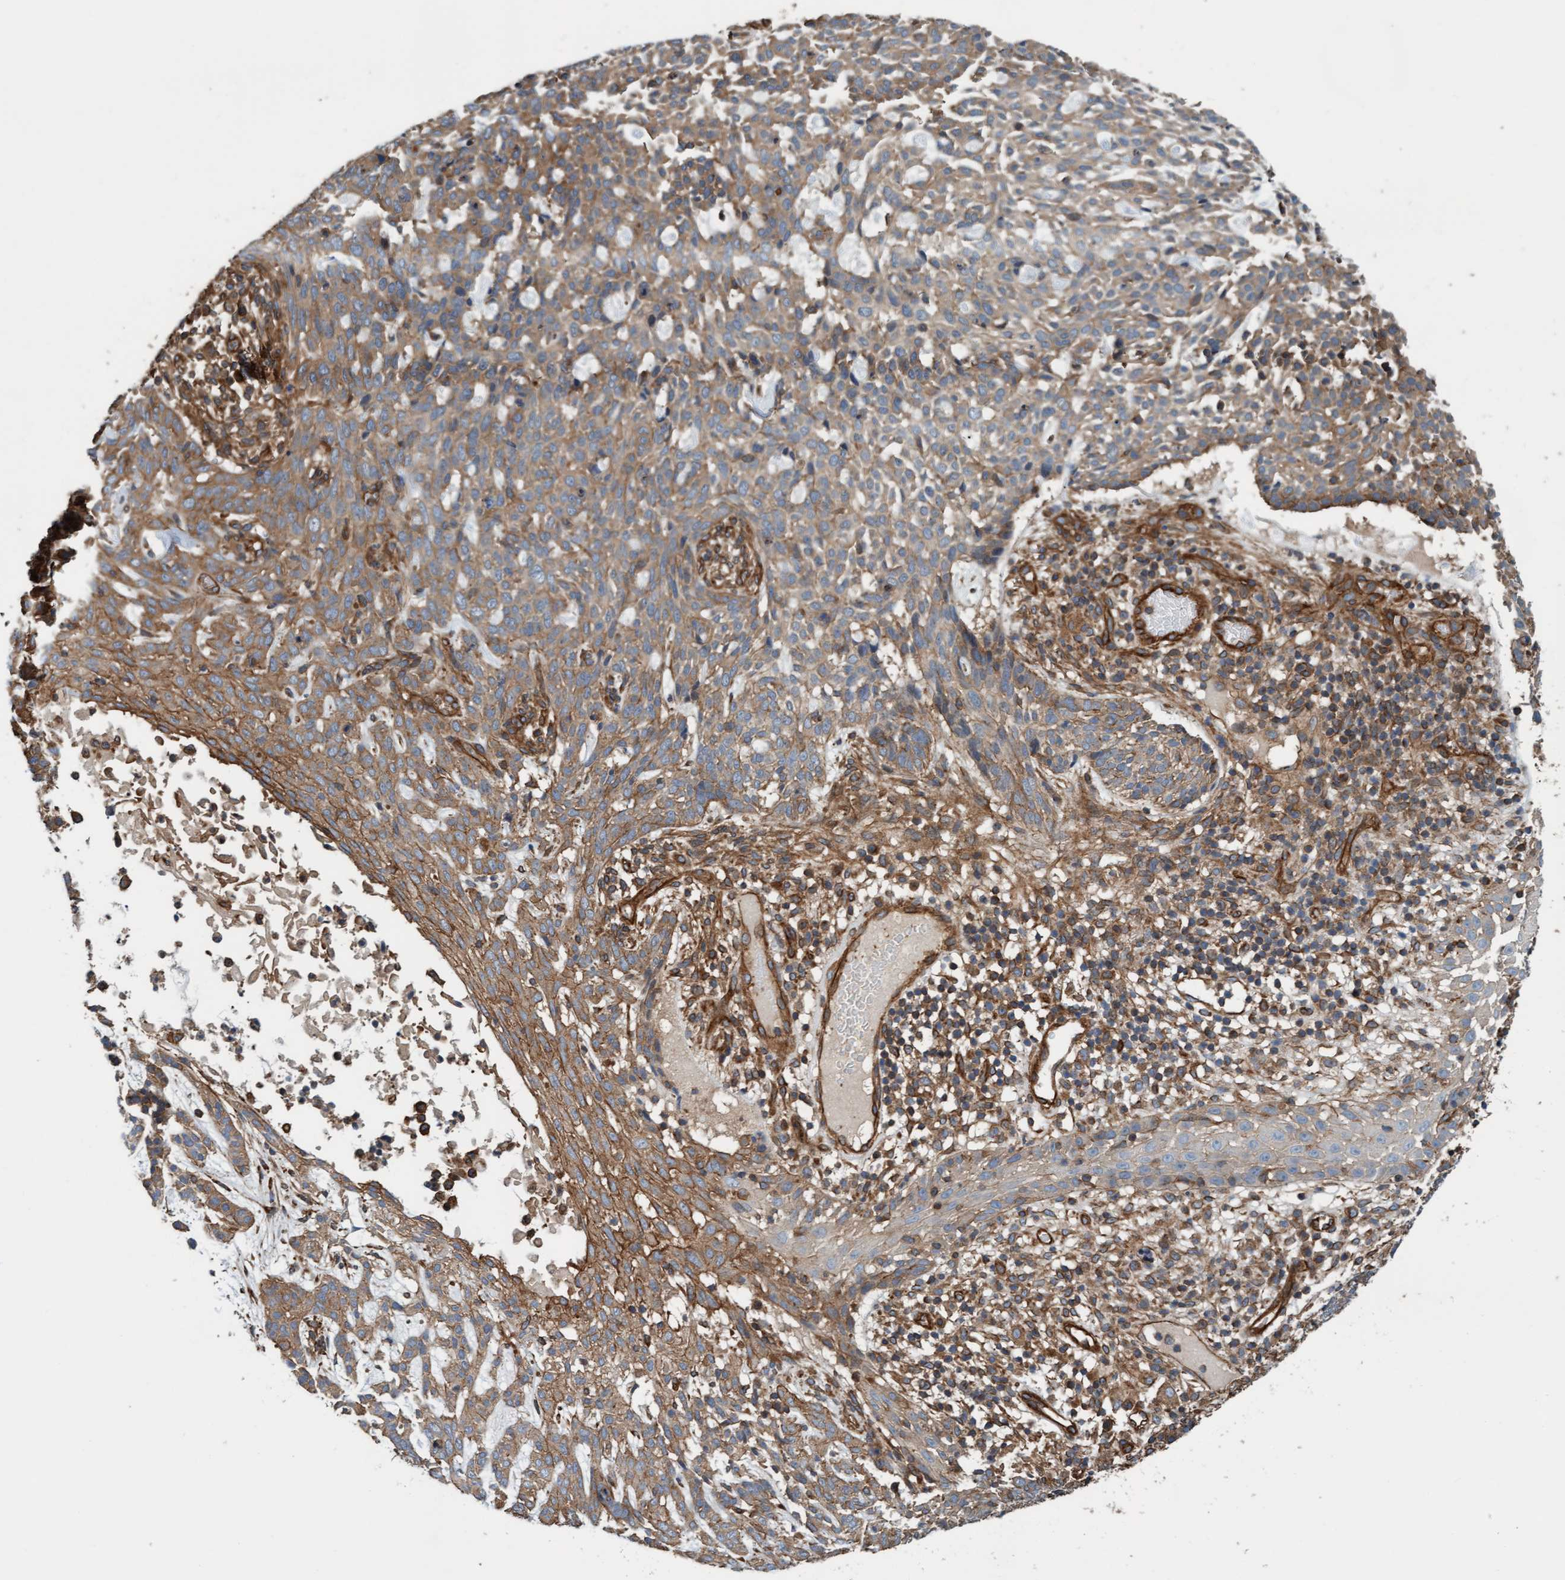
{"staining": {"intensity": "moderate", "quantity": "25%-75%", "location": "cytoplasmic/membranous"}, "tissue": "skin cancer", "cell_type": "Tumor cells", "image_type": "cancer", "snomed": [{"axis": "morphology", "description": "Basal cell carcinoma"}, {"axis": "topography", "description": "Skin"}], "caption": "A brown stain shows moderate cytoplasmic/membranous staining of a protein in skin cancer tumor cells.", "gene": "STXBP4", "patient": {"sex": "female", "age": 64}}